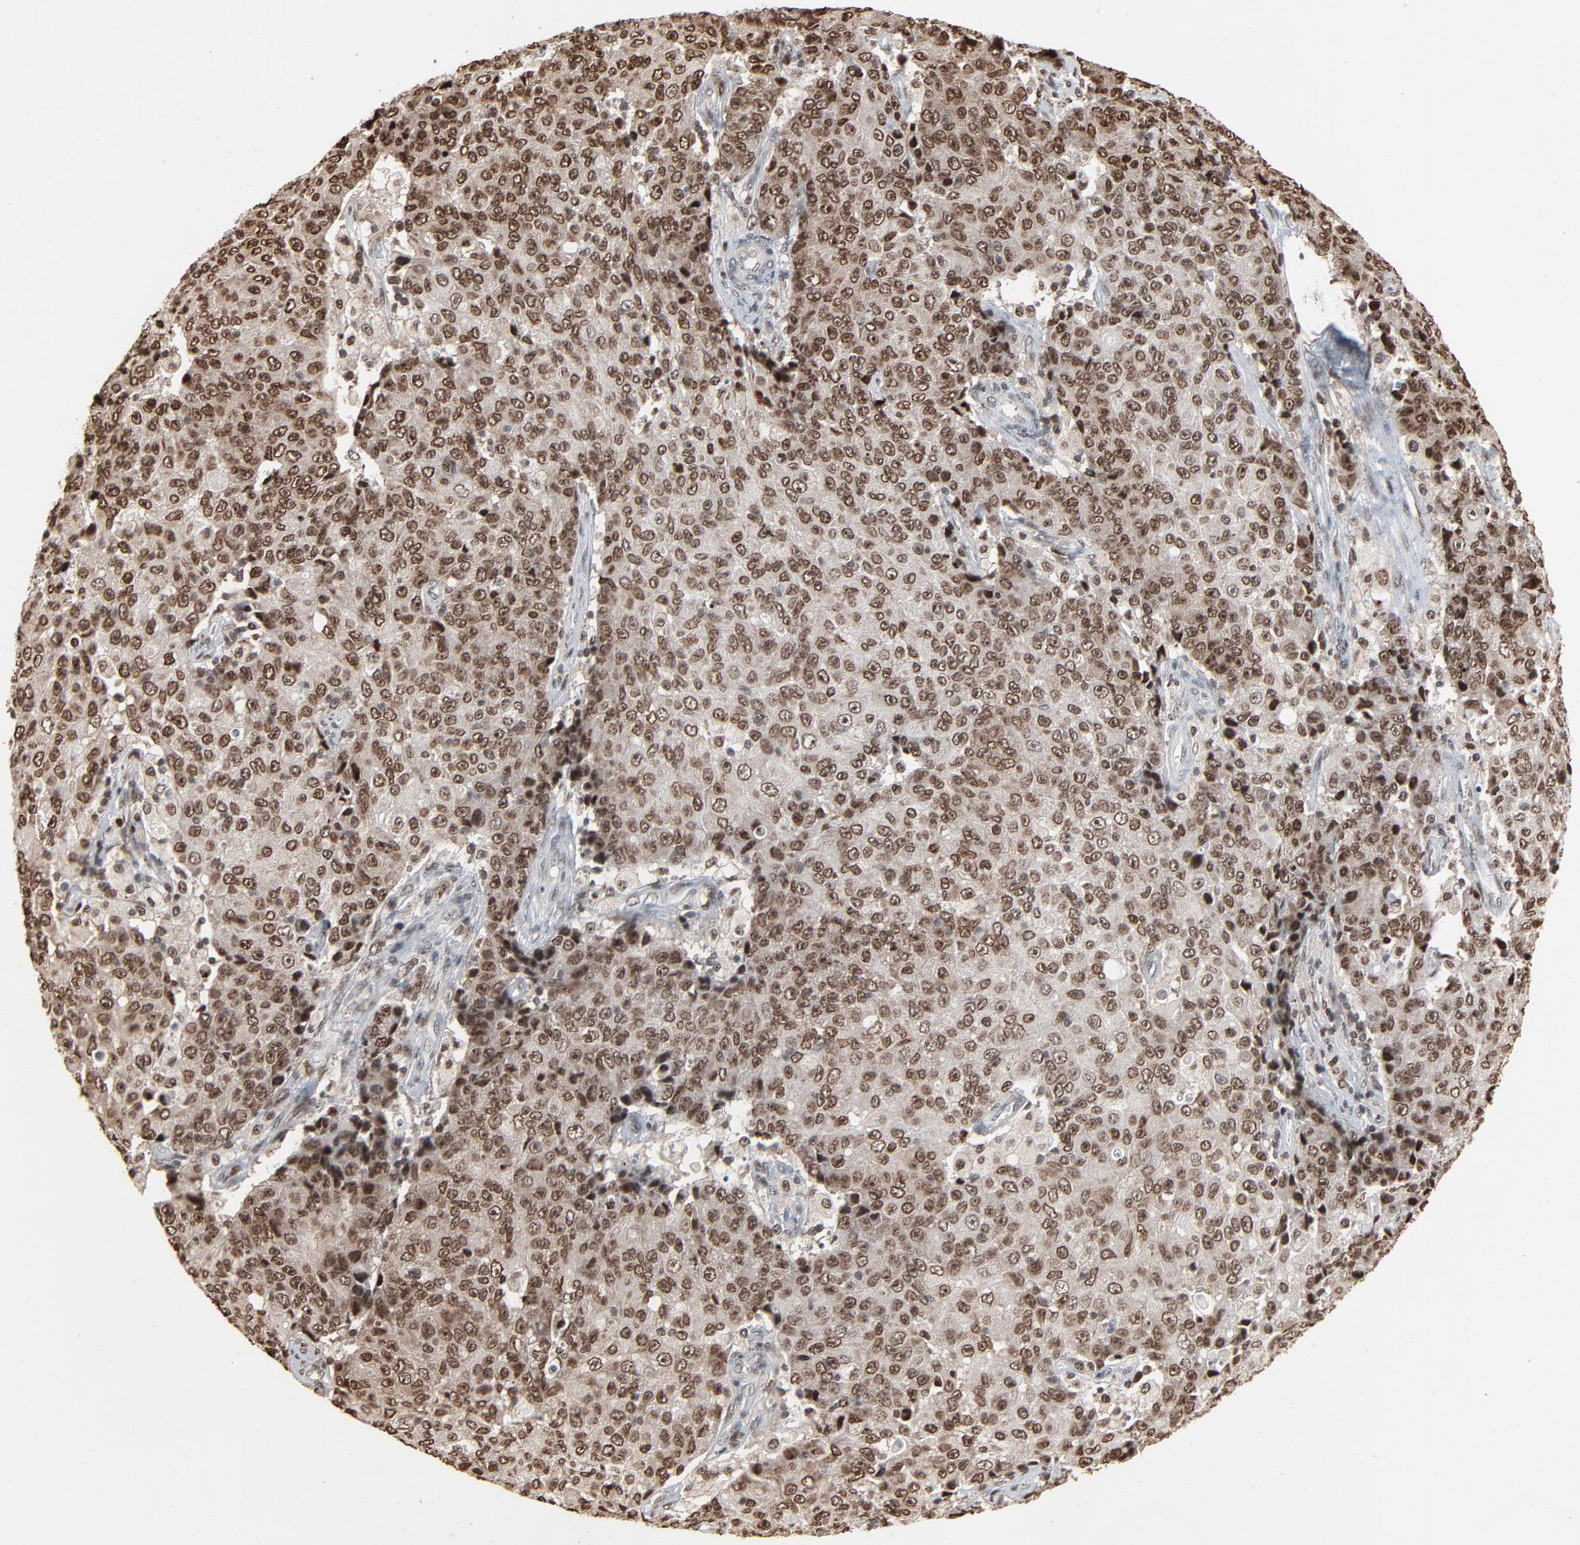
{"staining": {"intensity": "moderate", "quantity": ">75%", "location": "nuclear"}, "tissue": "ovarian cancer", "cell_type": "Tumor cells", "image_type": "cancer", "snomed": [{"axis": "morphology", "description": "Carcinoma, endometroid"}, {"axis": "topography", "description": "Ovary"}], "caption": "About >75% of tumor cells in human endometroid carcinoma (ovarian) reveal moderate nuclear protein staining as visualized by brown immunohistochemical staining.", "gene": "RPS6KA3", "patient": {"sex": "female", "age": 42}}